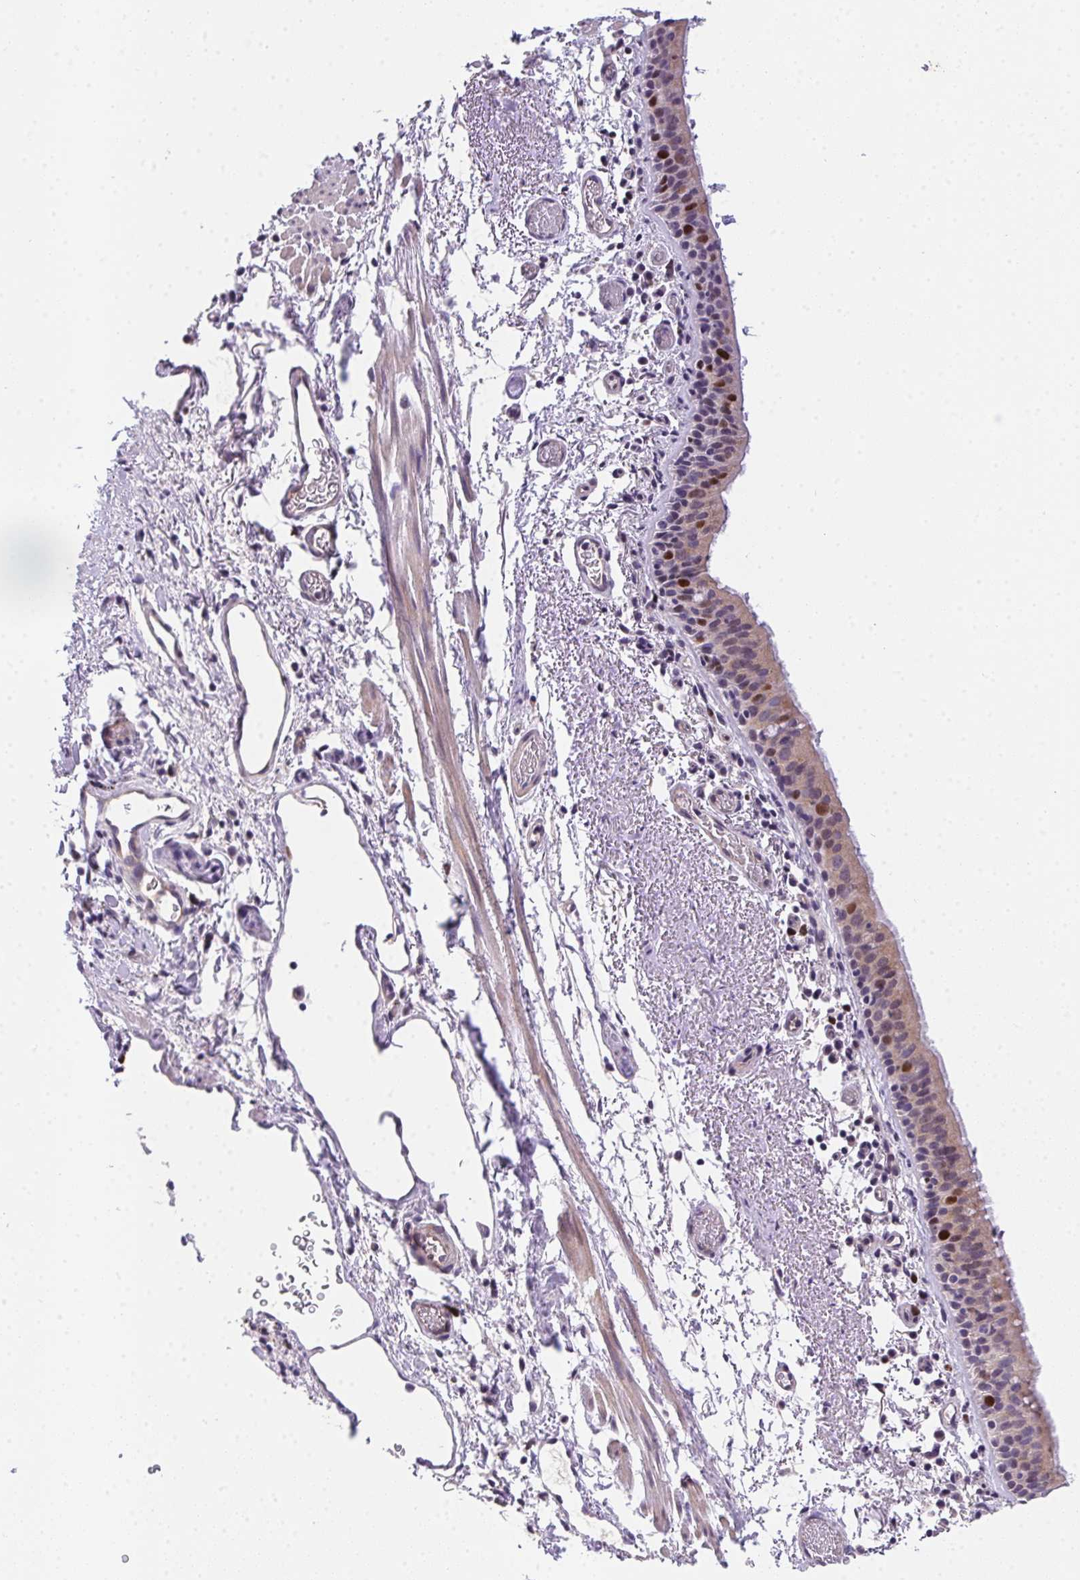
{"staining": {"intensity": "weak", "quantity": "25%-75%", "location": "cytoplasmic/membranous,nuclear"}, "tissue": "bronchus", "cell_type": "Respiratory epithelial cells", "image_type": "normal", "snomed": [{"axis": "morphology", "description": "Normal tissue, NOS"}, {"axis": "morphology", "description": "Adenocarcinoma, NOS"}, {"axis": "topography", "description": "Bronchus"}], "caption": "A brown stain shows weak cytoplasmic/membranous,nuclear positivity of a protein in respiratory epithelial cells of benign bronchus. The staining was performed using DAB (3,3'-diaminobenzidine) to visualize the protein expression in brown, while the nuclei were stained in blue with hematoxylin (Magnification: 20x).", "gene": "HELLS", "patient": {"sex": "male", "age": 68}}